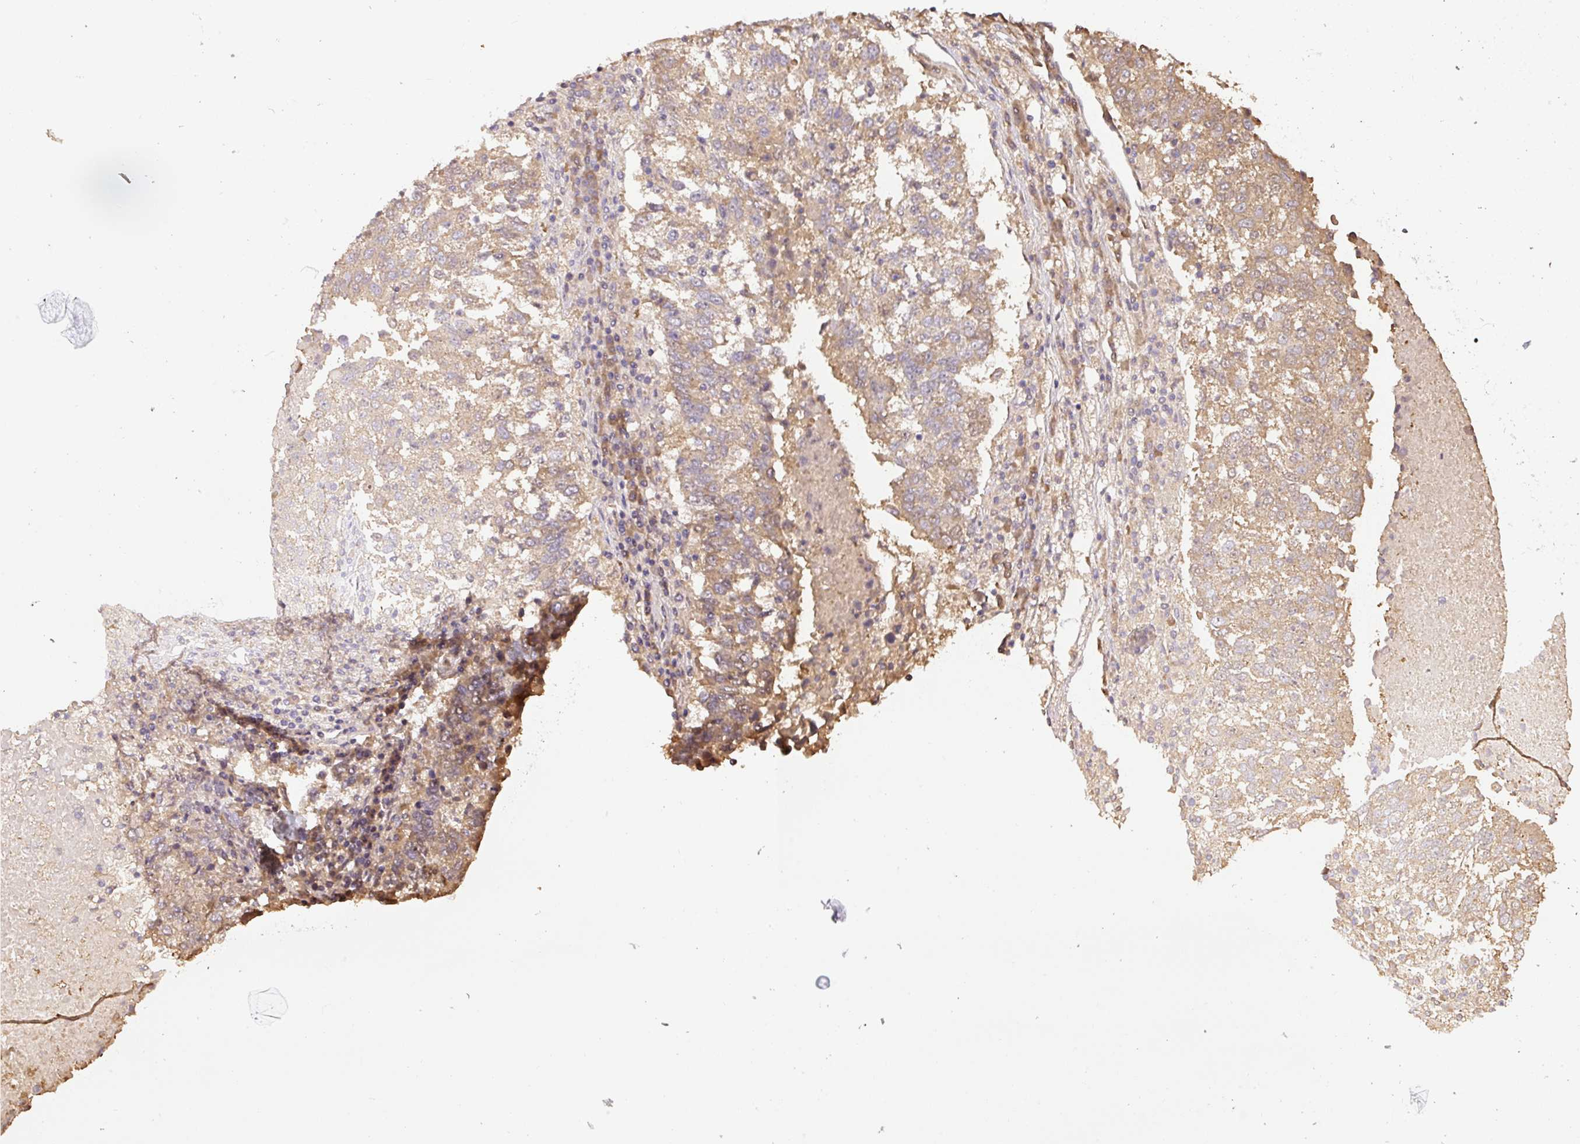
{"staining": {"intensity": "moderate", "quantity": ">75%", "location": "cytoplasmic/membranous"}, "tissue": "lung cancer", "cell_type": "Tumor cells", "image_type": "cancer", "snomed": [{"axis": "morphology", "description": "Squamous cell carcinoma, NOS"}, {"axis": "topography", "description": "Lung"}], "caption": "Moderate cytoplasmic/membranous protein staining is seen in about >75% of tumor cells in lung cancer.", "gene": "TMEM170B", "patient": {"sex": "male", "age": 73}}